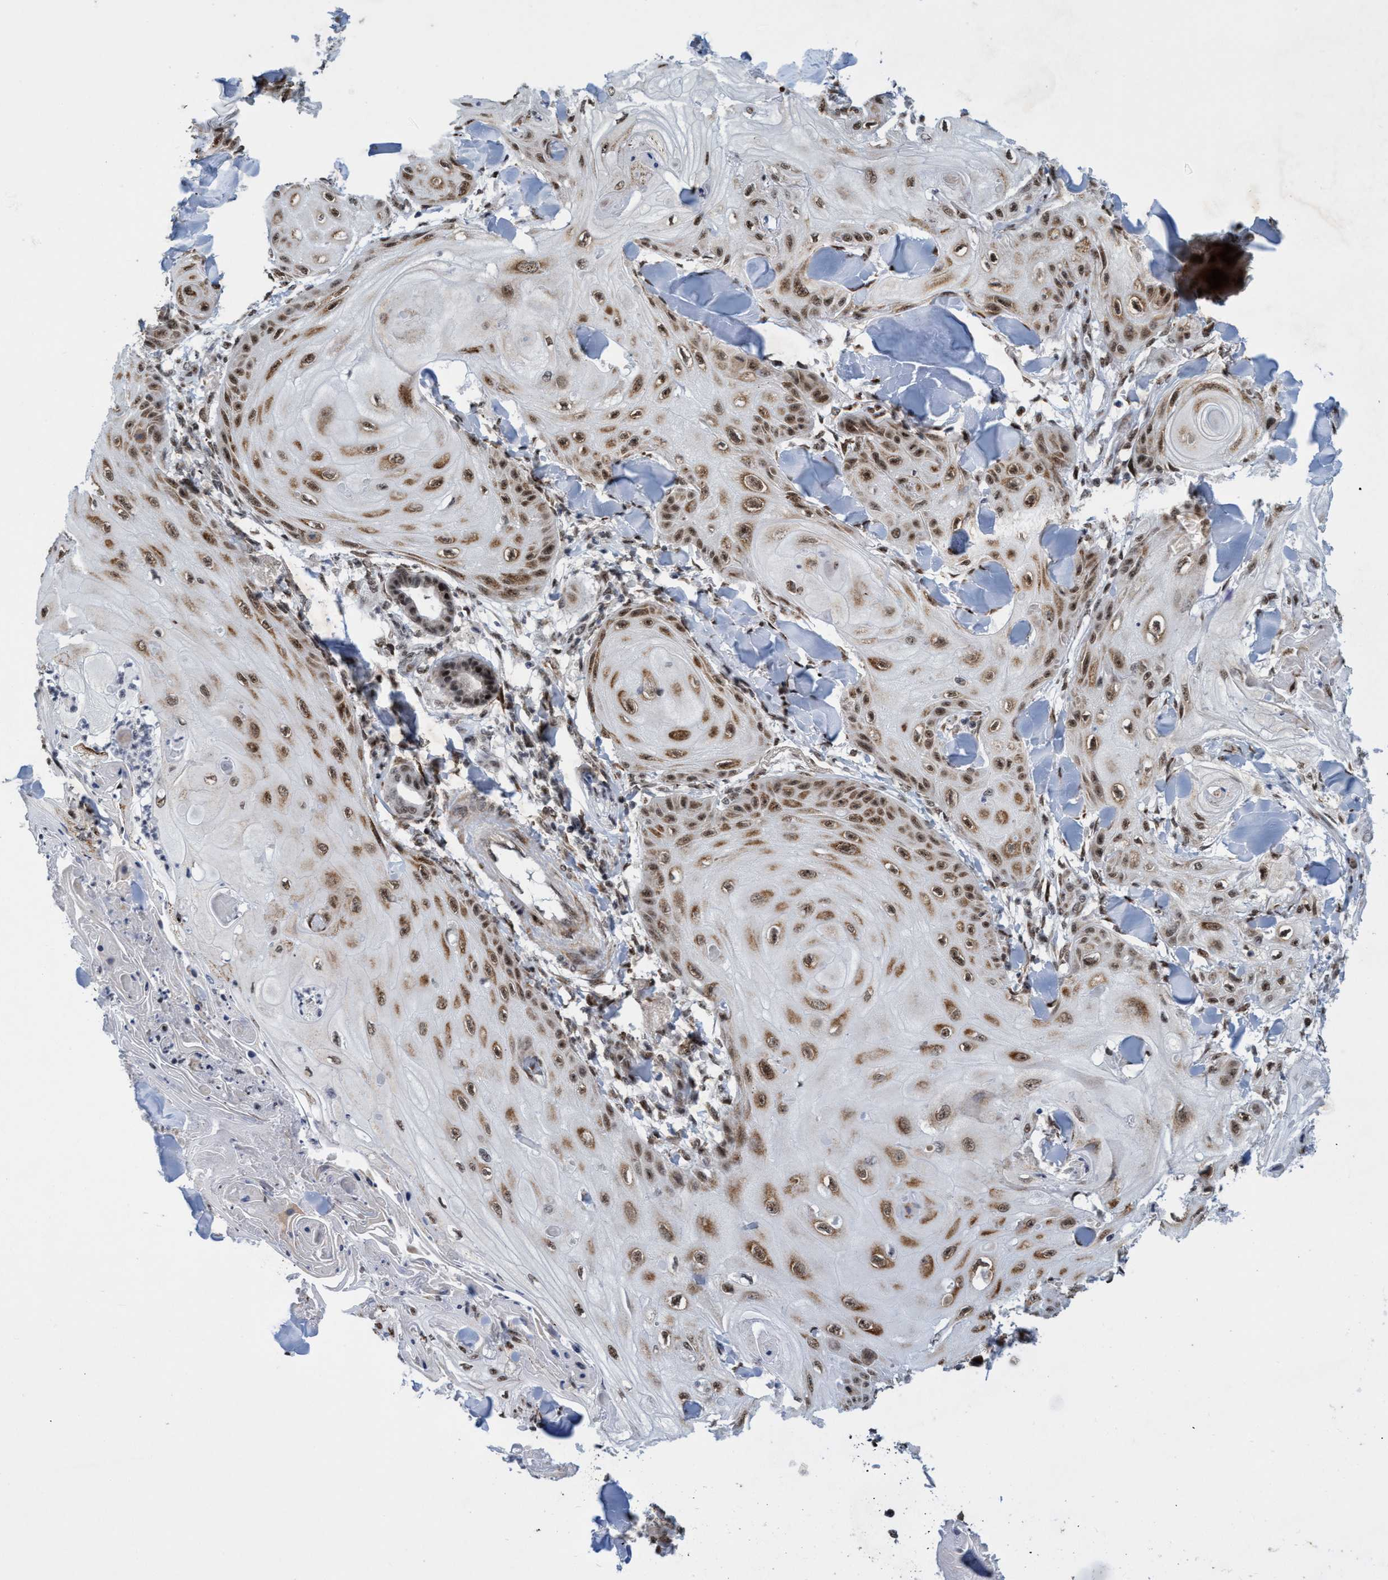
{"staining": {"intensity": "moderate", "quantity": ">75%", "location": "cytoplasmic/membranous,nuclear"}, "tissue": "skin cancer", "cell_type": "Tumor cells", "image_type": "cancer", "snomed": [{"axis": "morphology", "description": "Squamous cell carcinoma, NOS"}, {"axis": "topography", "description": "Skin"}], "caption": "This histopathology image displays IHC staining of human skin squamous cell carcinoma, with medium moderate cytoplasmic/membranous and nuclear expression in about >75% of tumor cells.", "gene": "GLT6D1", "patient": {"sex": "male", "age": 74}}